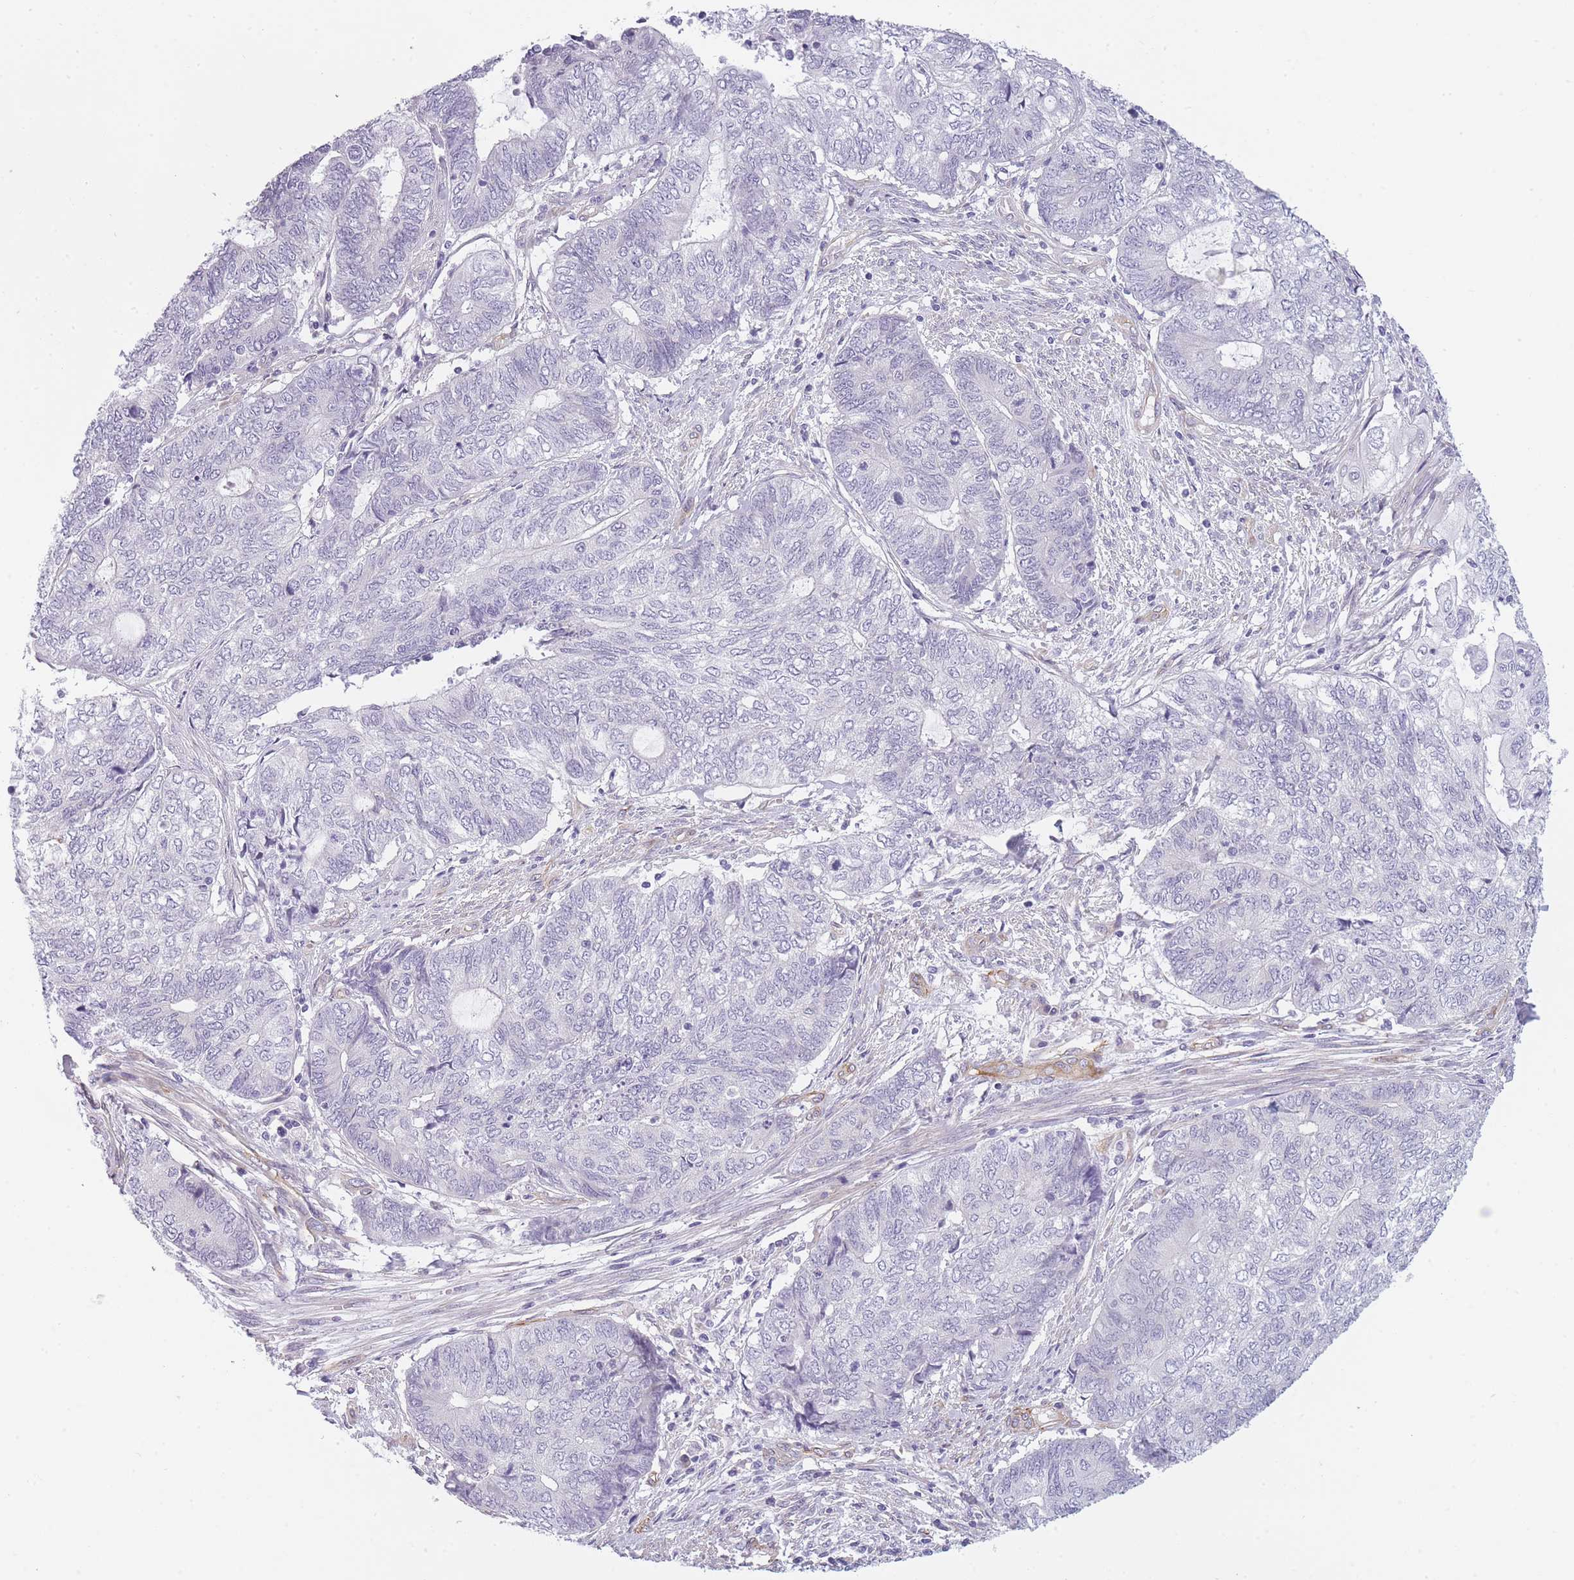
{"staining": {"intensity": "negative", "quantity": "none", "location": "none"}, "tissue": "endometrial cancer", "cell_type": "Tumor cells", "image_type": "cancer", "snomed": [{"axis": "morphology", "description": "Adenocarcinoma, NOS"}, {"axis": "topography", "description": "Uterus"}, {"axis": "topography", "description": "Endometrium"}], "caption": "High power microscopy micrograph of an IHC histopathology image of endometrial cancer (adenocarcinoma), revealing no significant positivity in tumor cells.", "gene": "OR6B3", "patient": {"sex": "female", "age": 70}}